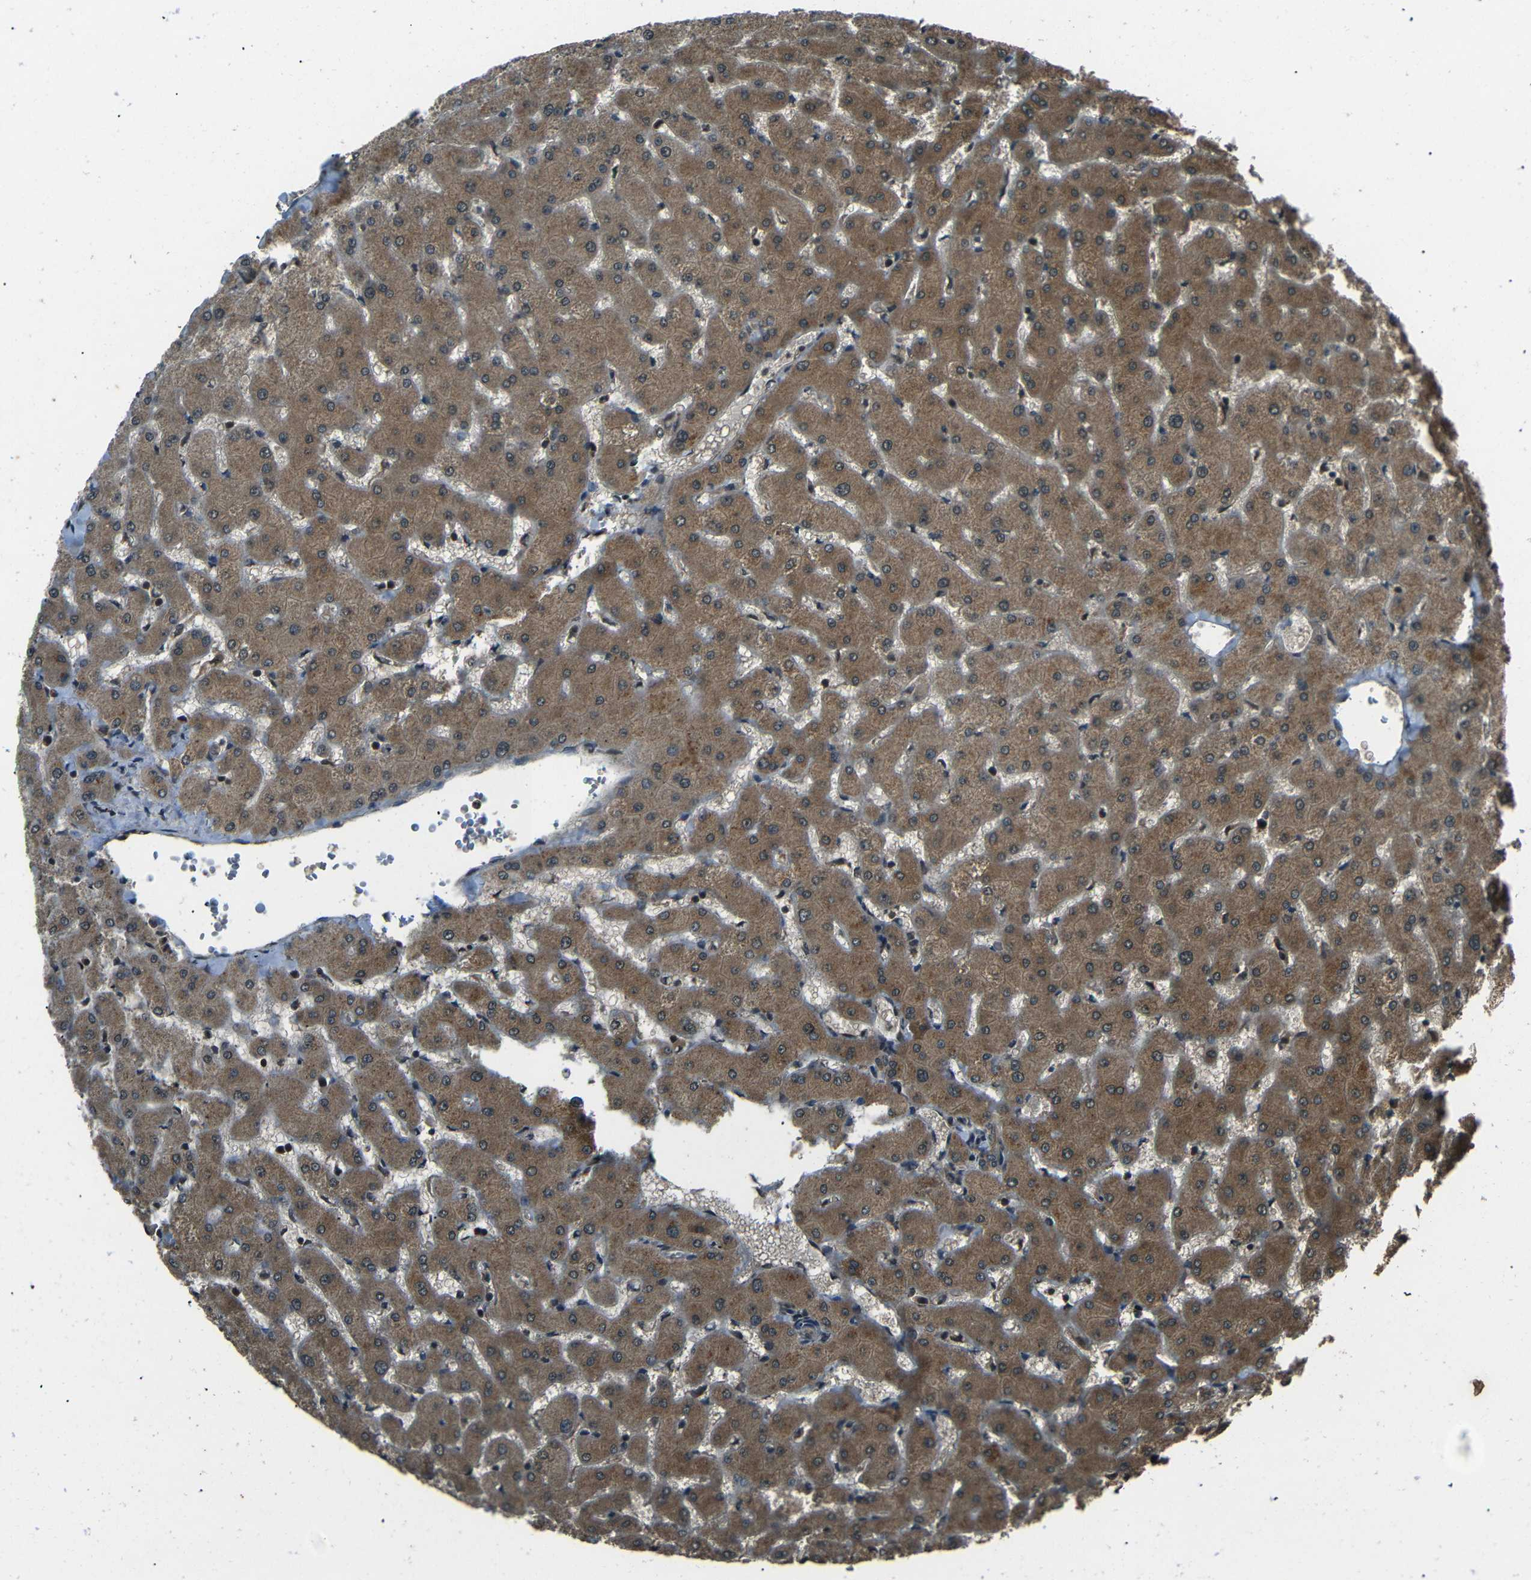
{"staining": {"intensity": "moderate", "quantity": ">75%", "location": "cytoplasmic/membranous"}, "tissue": "liver", "cell_type": "Cholangiocytes", "image_type": "normal", "snomed": [{"axis": "morphology", "description": "Normal tissue, NOS"}, {"axis": "topography", "description": "Liver"}], "caption": "Protein expression analysis of benign liver reveals moderate cytoplasmic/membranous positivity in approximately >75% of cholangiocytes.", "gene": "PLK2", "patient": {"sex": "female", "age": 63}}